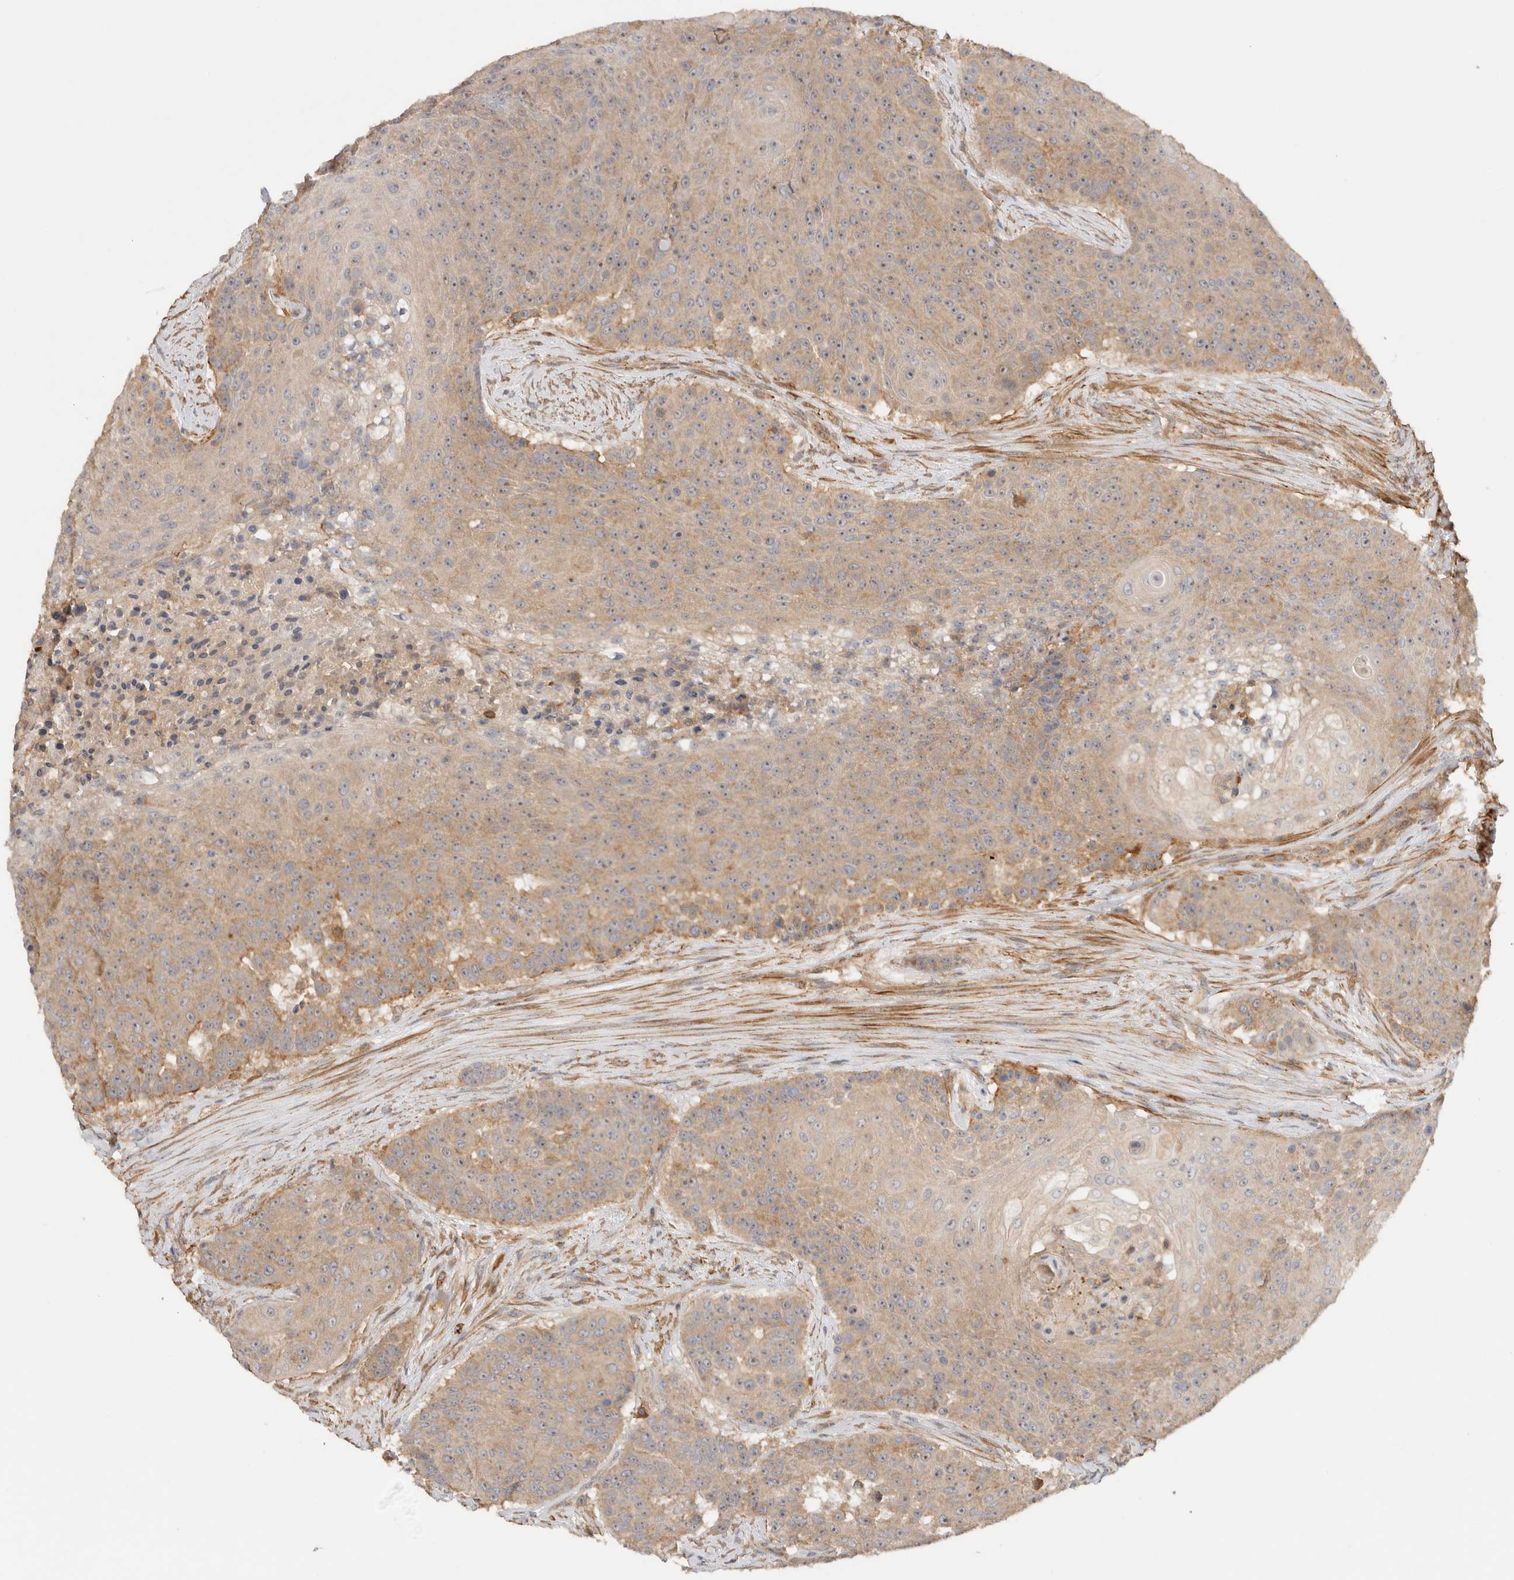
{"staining": {"intensity": "moderate", "quantity": ">75%", "location": "cytoplasmic/membranous,nuclear"}, "tissue": "urothelial cancer", "cell_type": "Tumor cells", "image_type": "cancer", "snomed": [{"axis": "morphology", "description": "Urothelial carcinoma, High grade"}, {"axis": "topography", "description": "Urinary bladder"}], "caption": "Tumor cells display moderate cytoplasmic/membranous and nuclear expression in approximately >75% of cells in urothelial cancer.", "gene": "SGK3", "patient": {"sex": "female", "age": 63}}